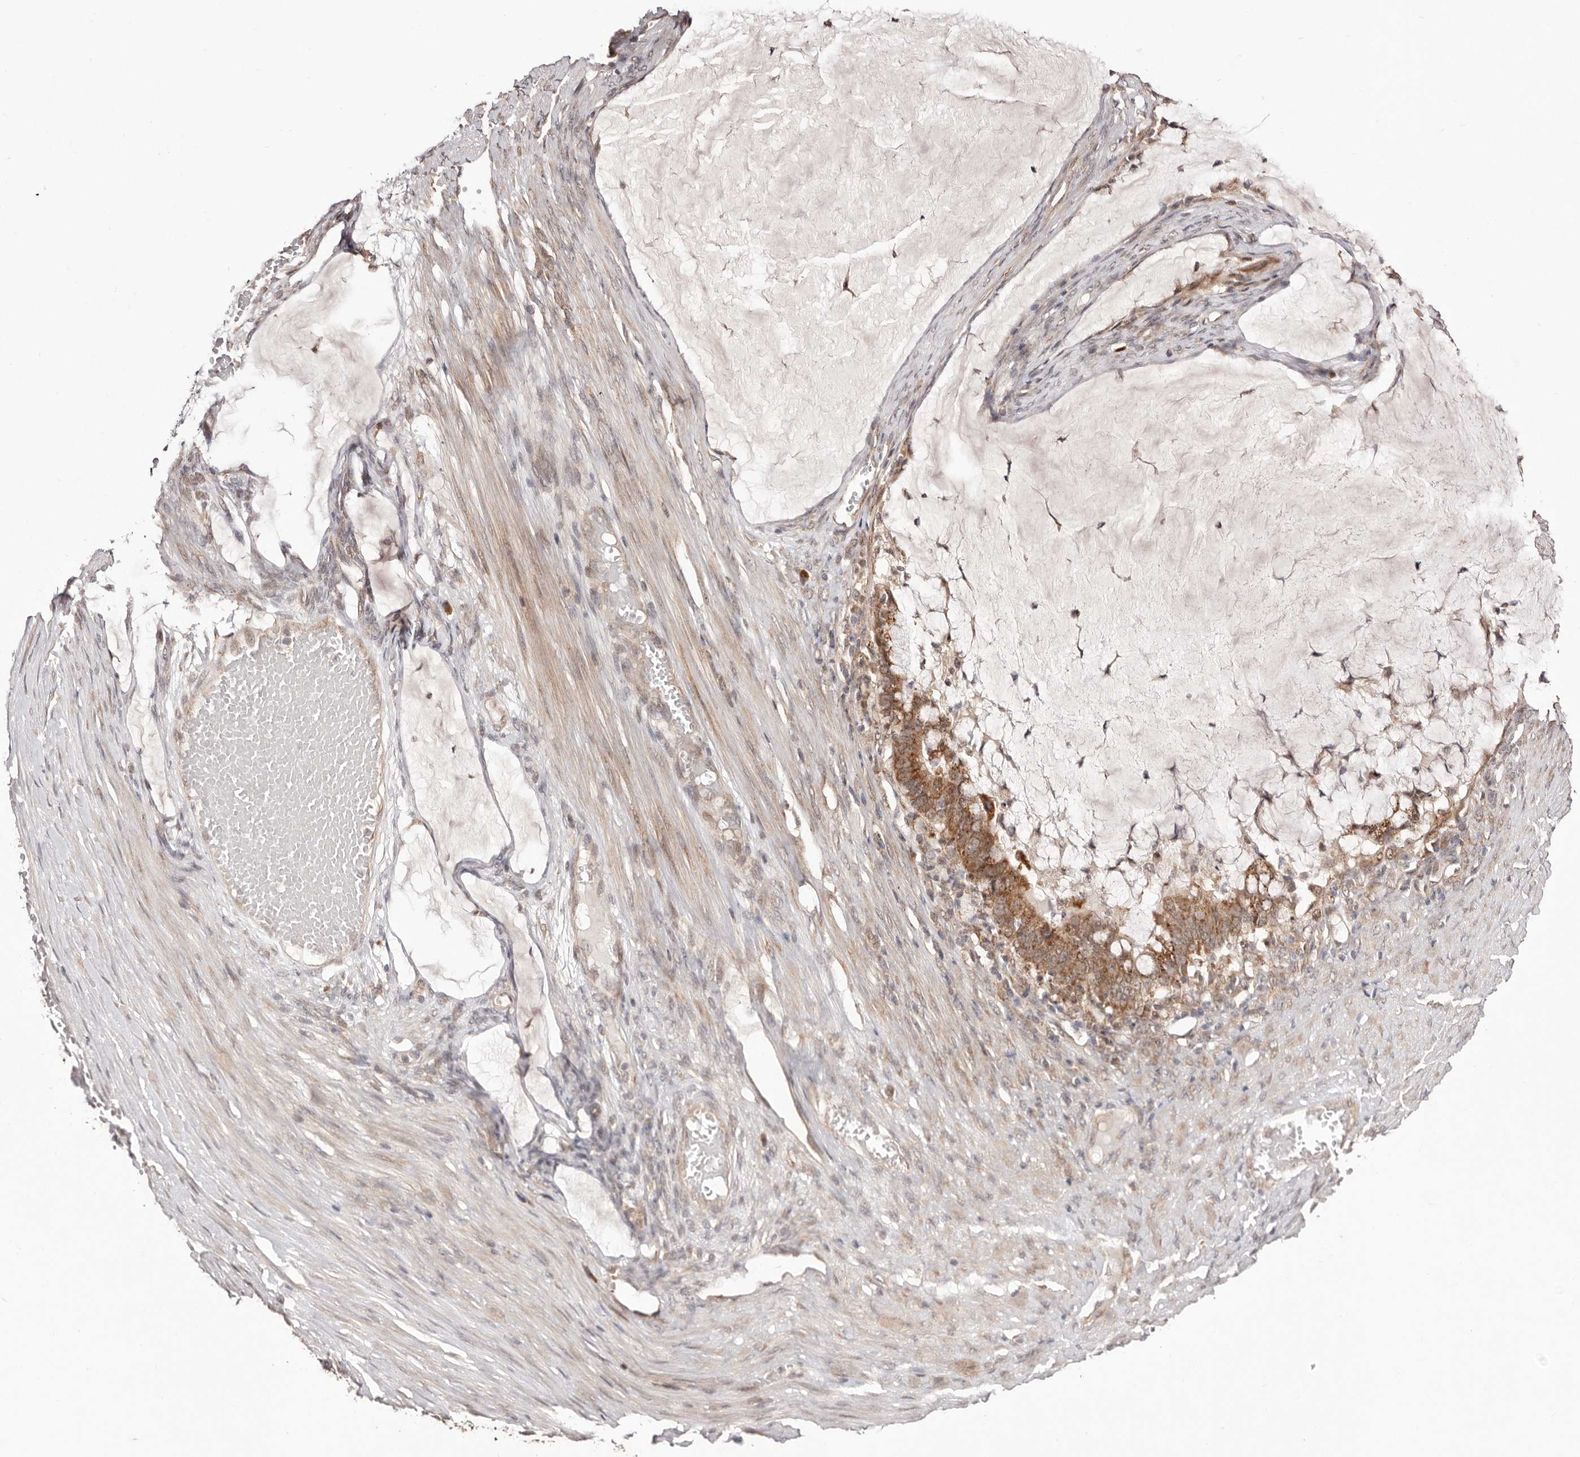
{"staining": {"intensity": "moderate", "quantity": ">75%", "location": "cytoplasmic/membranous"}, "tissue": "ovarian cancer", "cell_type": "Tumor cells", "image_type": "cancer", "snomed": [{"axis": "morphology", "description": "Cystadenocarcinoma, mucinous, NOS"}, {"axis": "topography", "description": "Ovary"}], "caption": "The image reveals immunohistochemical staining of ovarian cancer (mucinous cystadenocarcinoma). There is moderate cytoplasmic/membranous staining is seen in approximately >75% of tumor cells. The protein is shown in brown color, while the nuclei are stained blue.", "gene": "EGR3", "patient": {"sex": "female", "age": 61}}